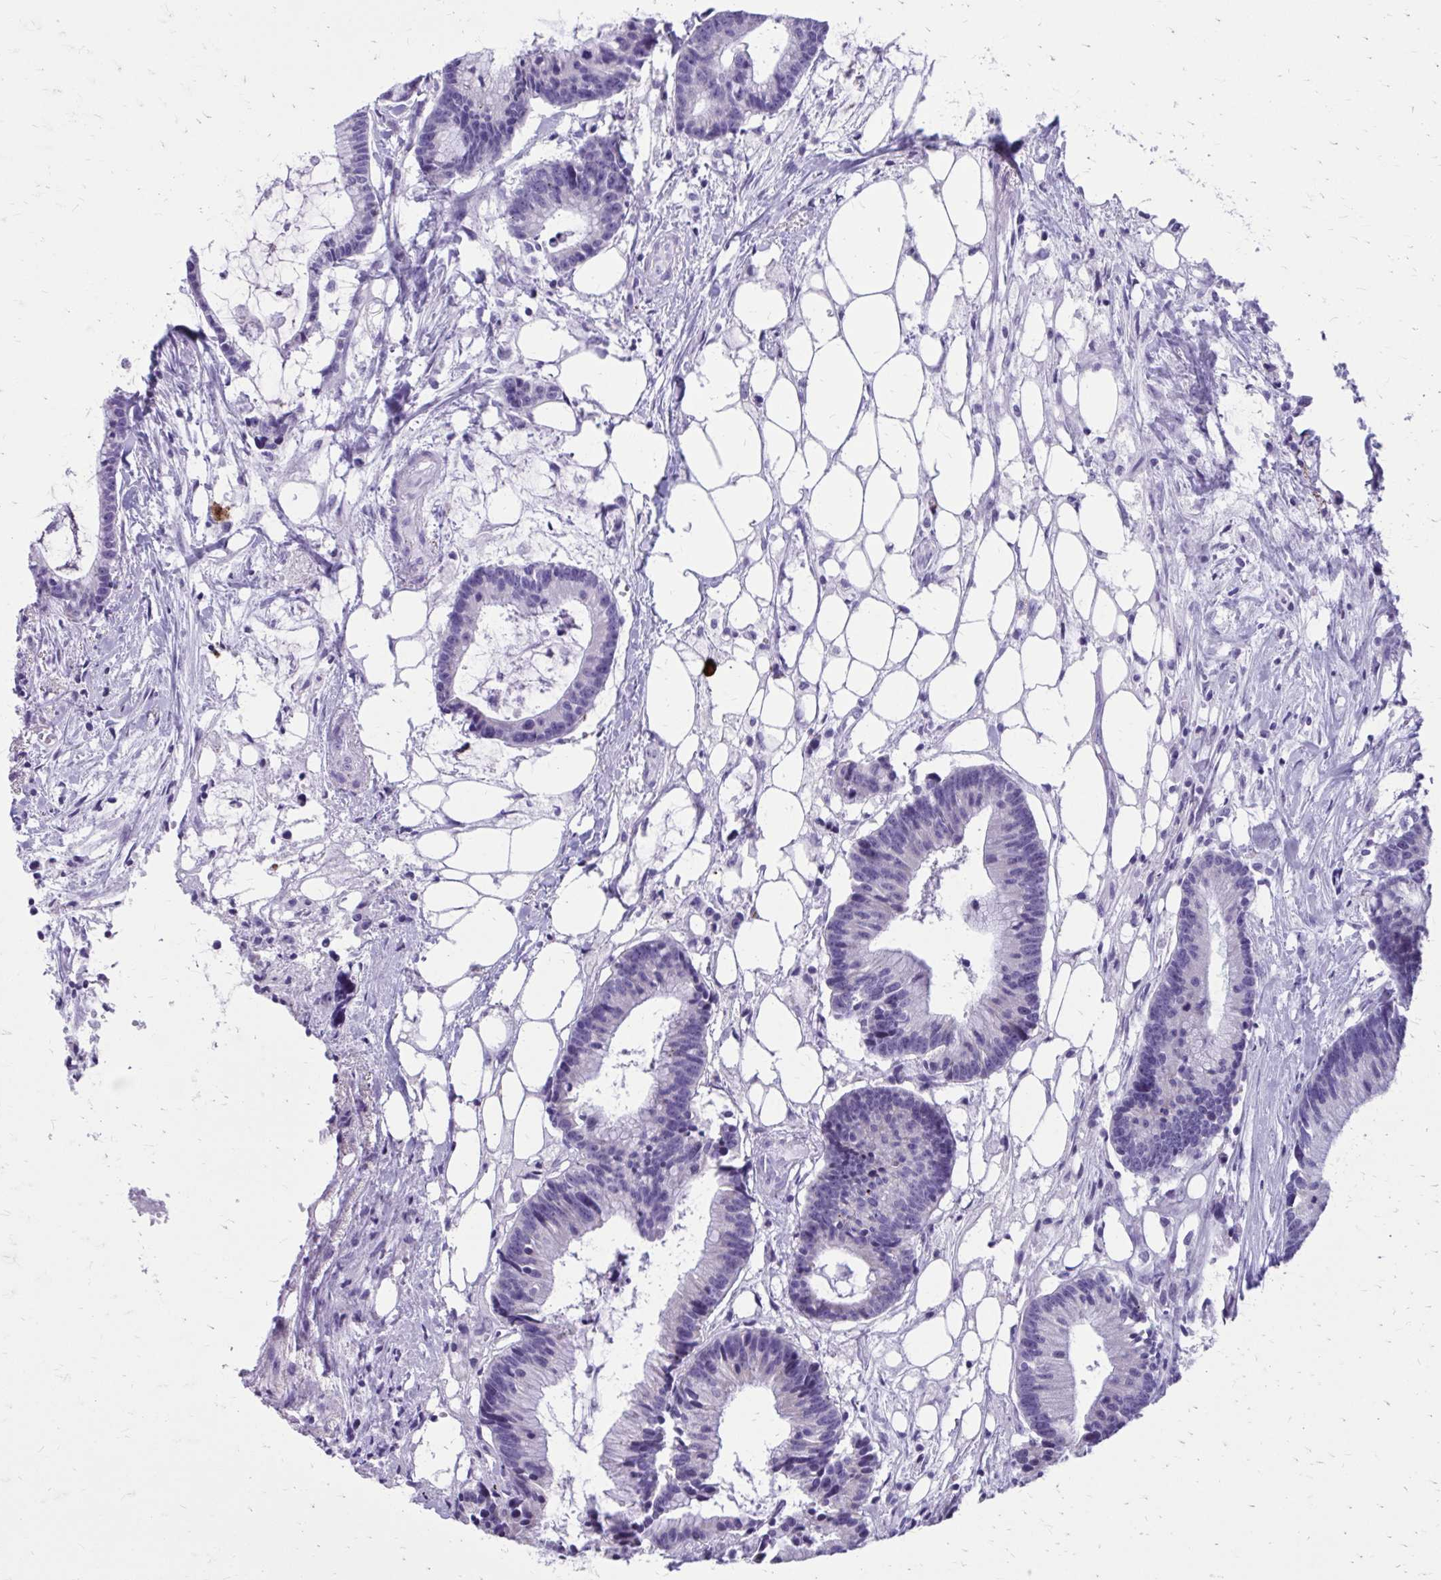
{"staining": {"intensity": "negative", "quantity": "none", "location": "none"}, "tissue": "colorectal cancer", "cell_type": "Tumor cells", "image_type": "cancer", "snomed": [{"axis": "morphology", "description": "Adenocarcinoma, NOS"}, {"axis": "topography", "description": "Colon"}], "caption": "IHC of colorectal cancer (adenocarcinoma) displays no expression in tumor cells. (DAB immunohistochemistry (IHC) visualized using brightfield microscopy, high magnification).", "gene": "SATL1", "patient": {"sex": "female", "age": 78}}